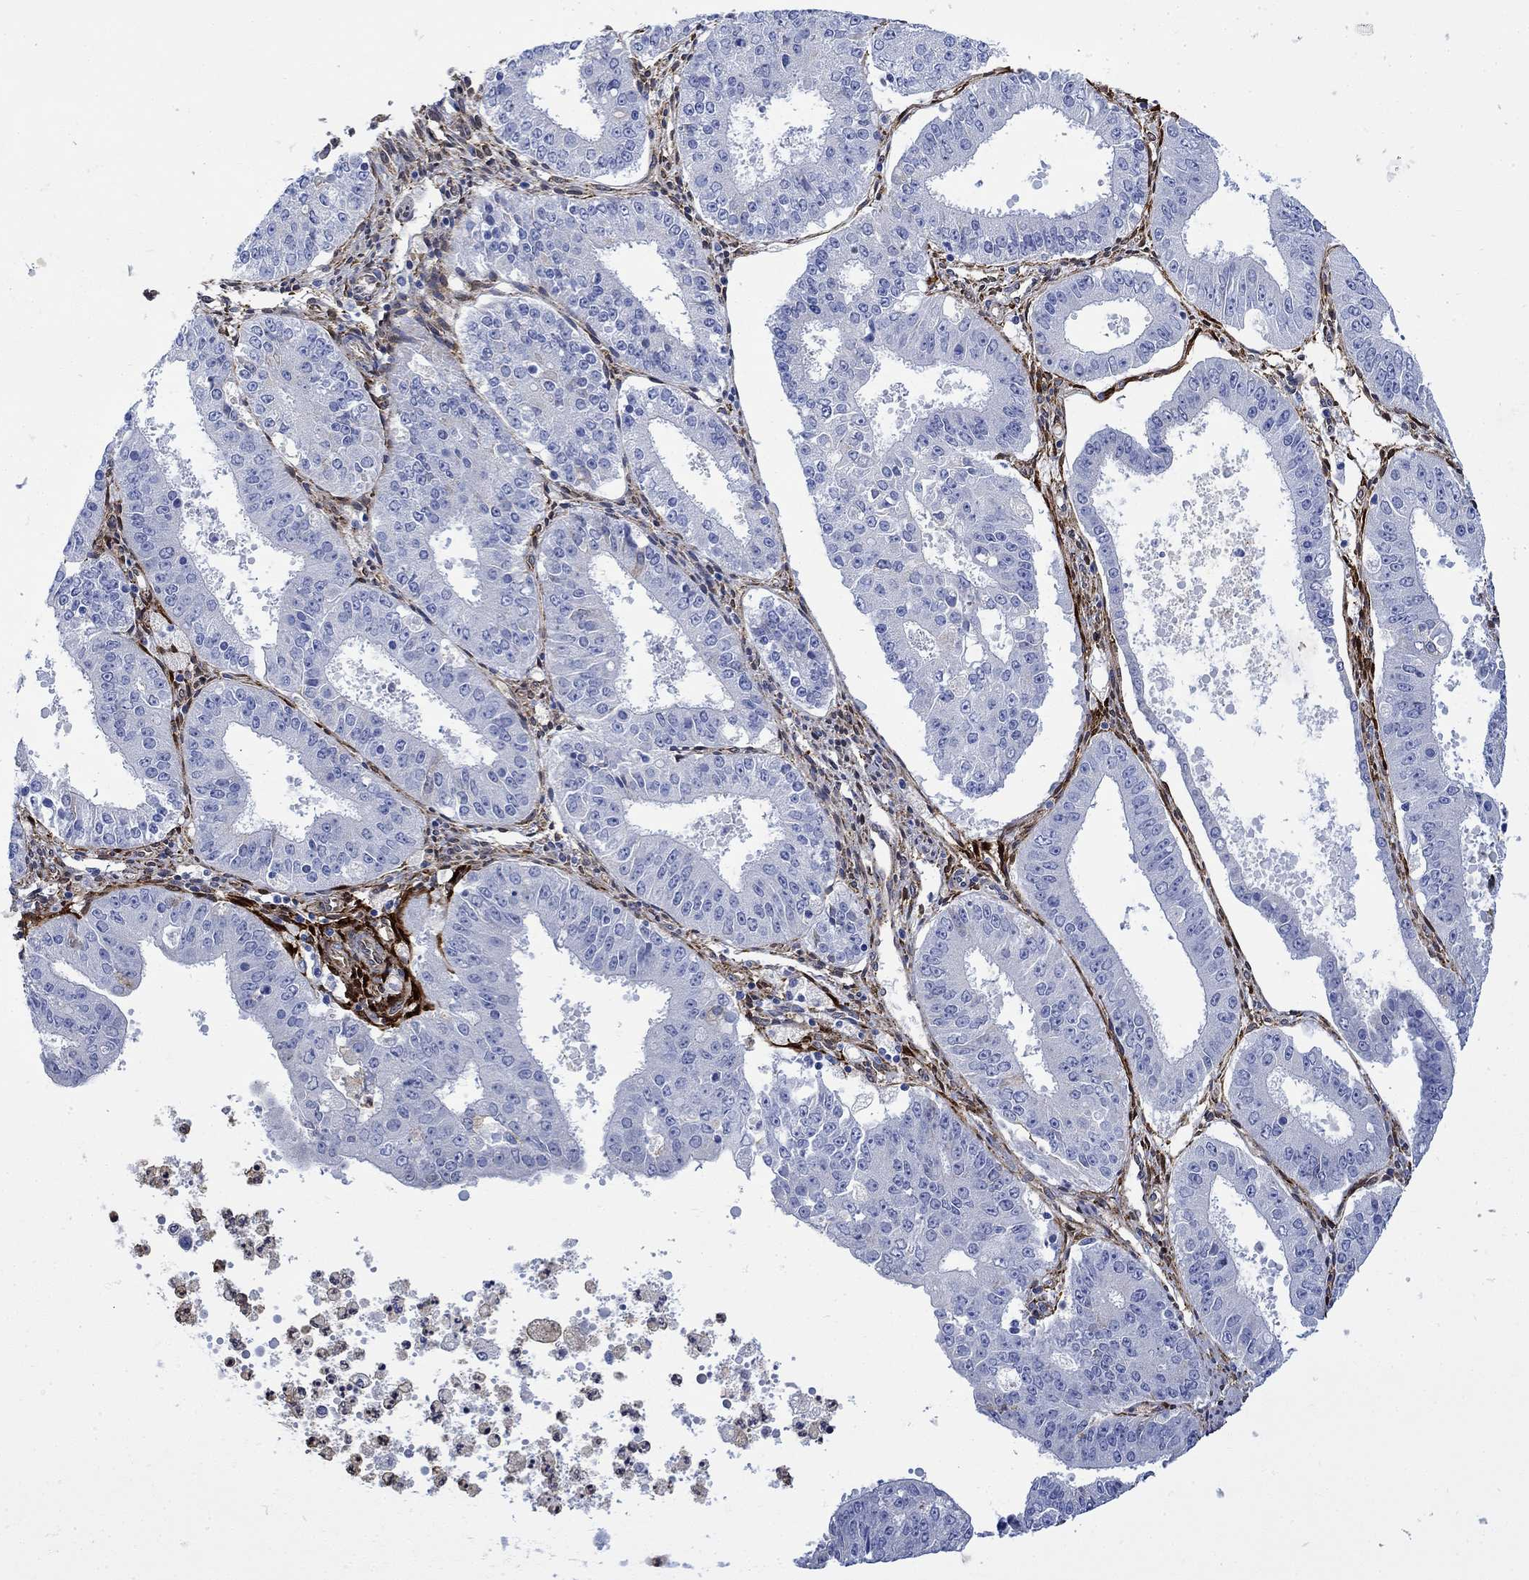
{"staining": {"intensity": "negative", "quantity": "none", "location": "none"}, "tissue": "ovarian cancer", "cell_type": "Tumor cells", "image_type": "cancer", "snomed": [{"axis": "morphology", "description": "Carcinoma, endometroid"}, {"axis": "topography", "description": "Ovary"}], "caption": "A histopathology image of ovarian cancer stained for a protein demonstrates no brown staining in tumor cells.", "gene": "TGM2", "patient": {"sex": "female", "age": 42}}